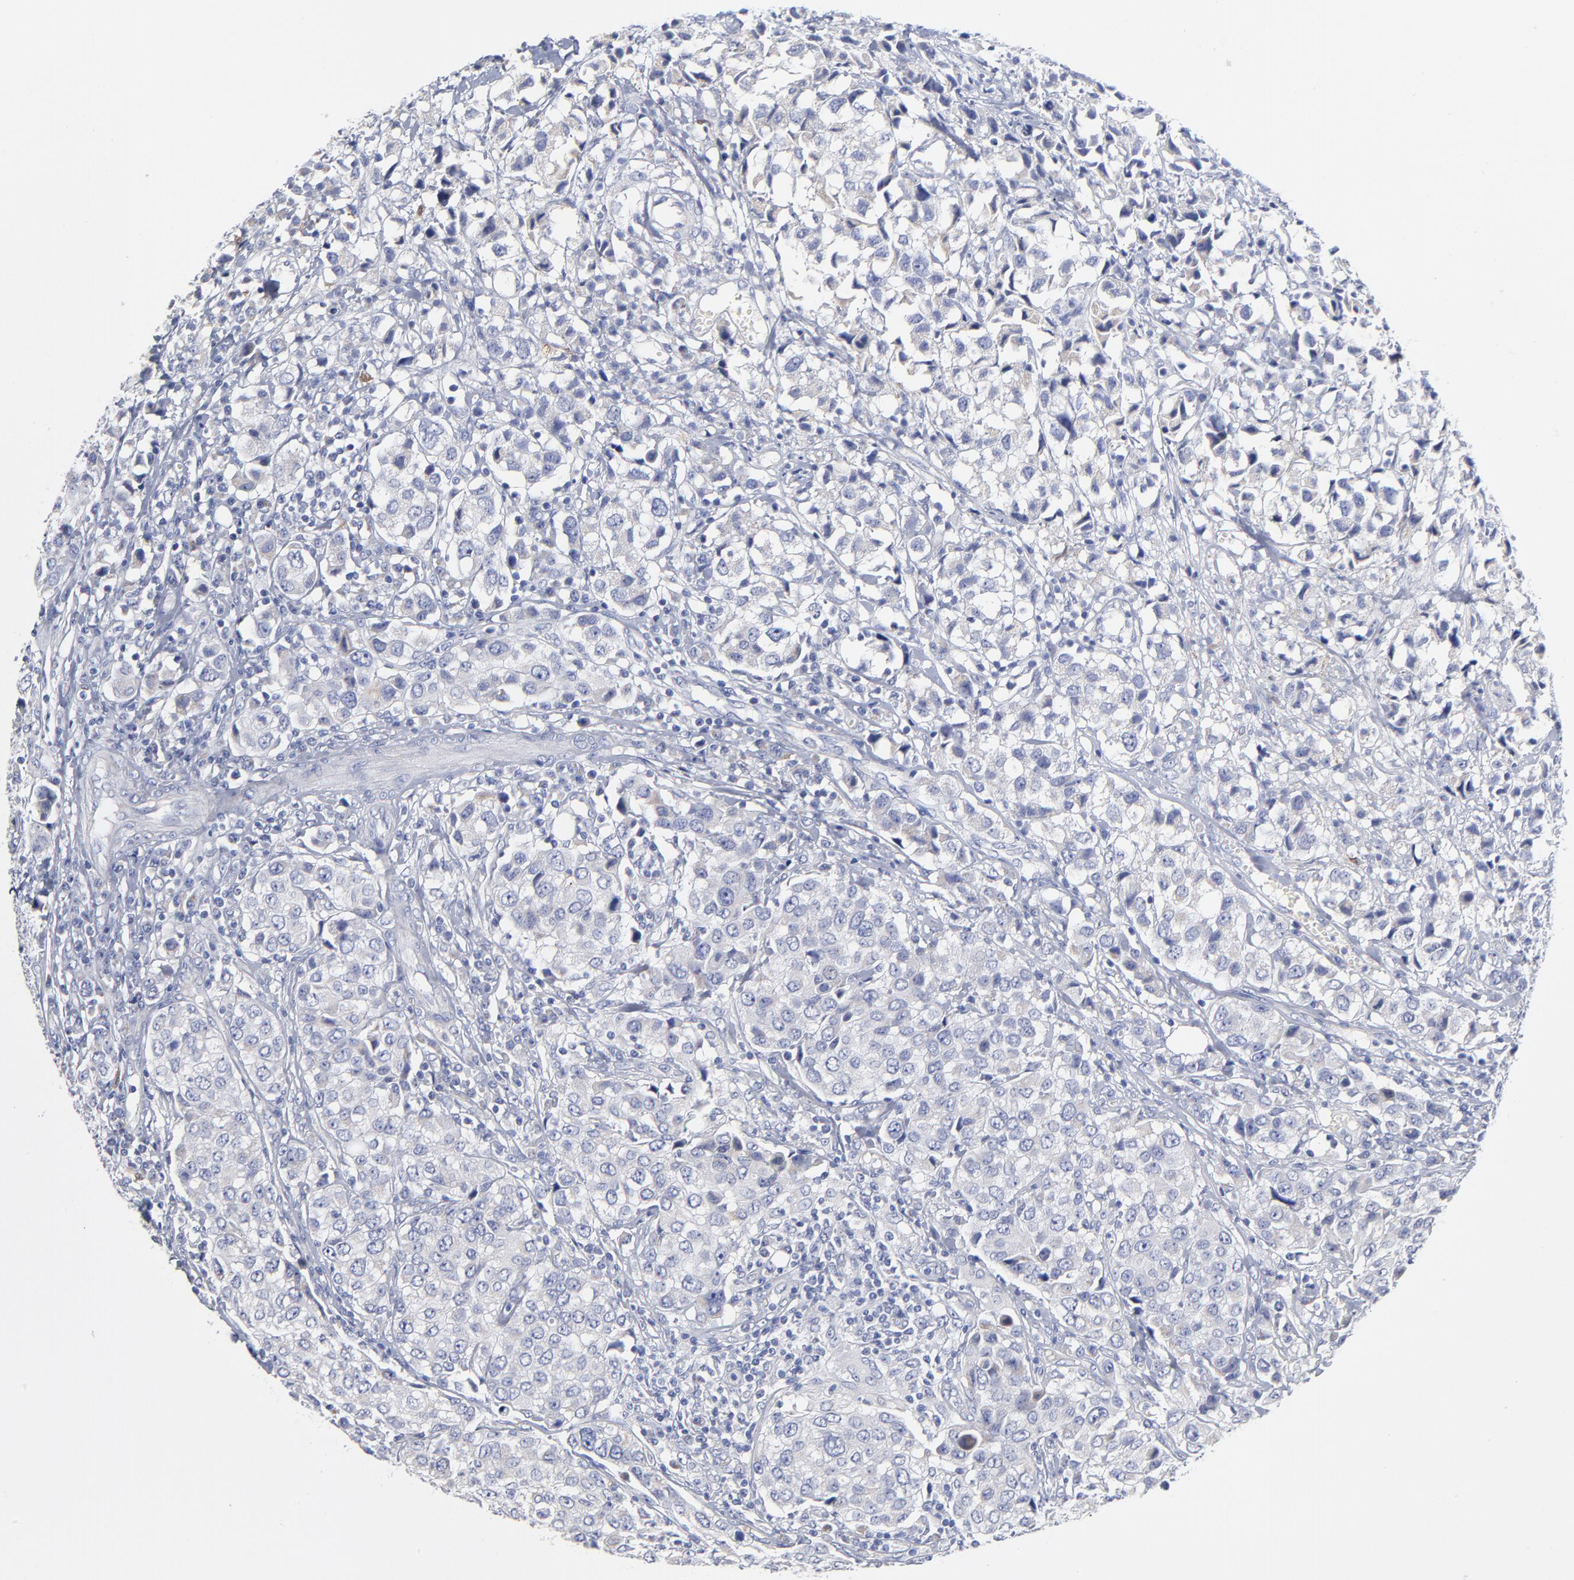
{"staining": {"intensity": "negative", "quantity": "none", "location": "none"}, "tissue": "urothelial cancer", "cell_type": "Tumor cells", "image_type": "cancer", "snomed": [{"axis": "morphology", "description": "Urothelial carcinoma, High grade"}, {"axis": "topography", "description": "Urinary bladder"}], "caption": "Tumor cells show no significant protein positivity in urothelial cancer.", "gene": "PTP4A1", "patient": {"sex": "female", "age": 75}}